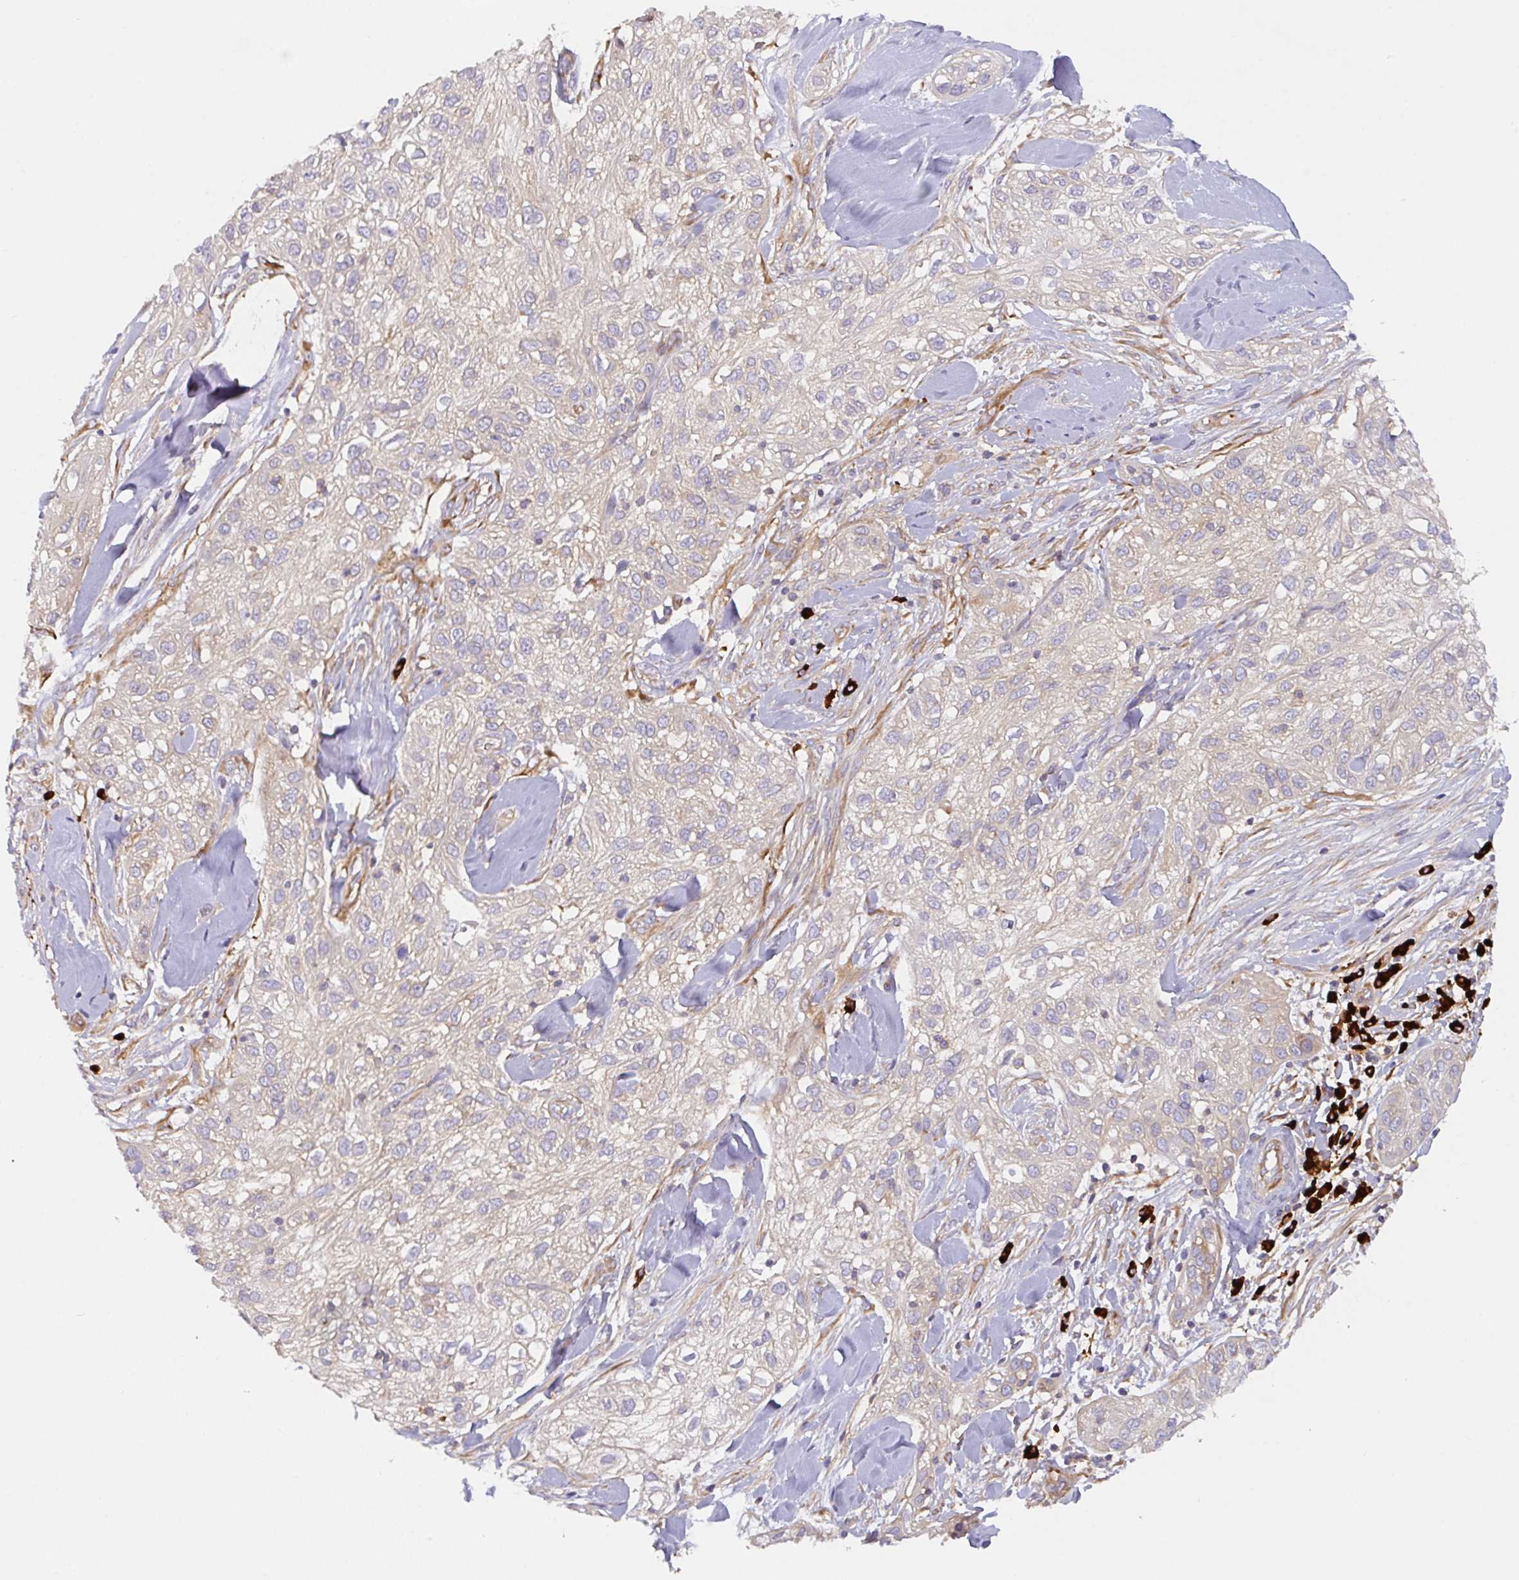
{"staining": {"intensity": "weak", "quantity": "25%-75%", "location": "cytoplasmic/membranous"}, "tissue": "skin cancer", "cell_type": "Tumor cells", "image_type": "cancer", "snomed": [{"axis": "morphology", "description": "Squamous cell carcinoma, NOS"}, {"axis": "topography", "description": "Skin"}], "caption": "Immunohistochemistry (IHC) of human skin squamous cell carcinoma displays low levels of weak cytoplasmic/membranous positivity in about 25%-75% of tumor cells. (DAB (3,3'-diaminobenzidine) = brown stain, brightfield microscopy at high magnification).", "gene": "YARS2", "patient": {"sex": "male", "age": 82}}